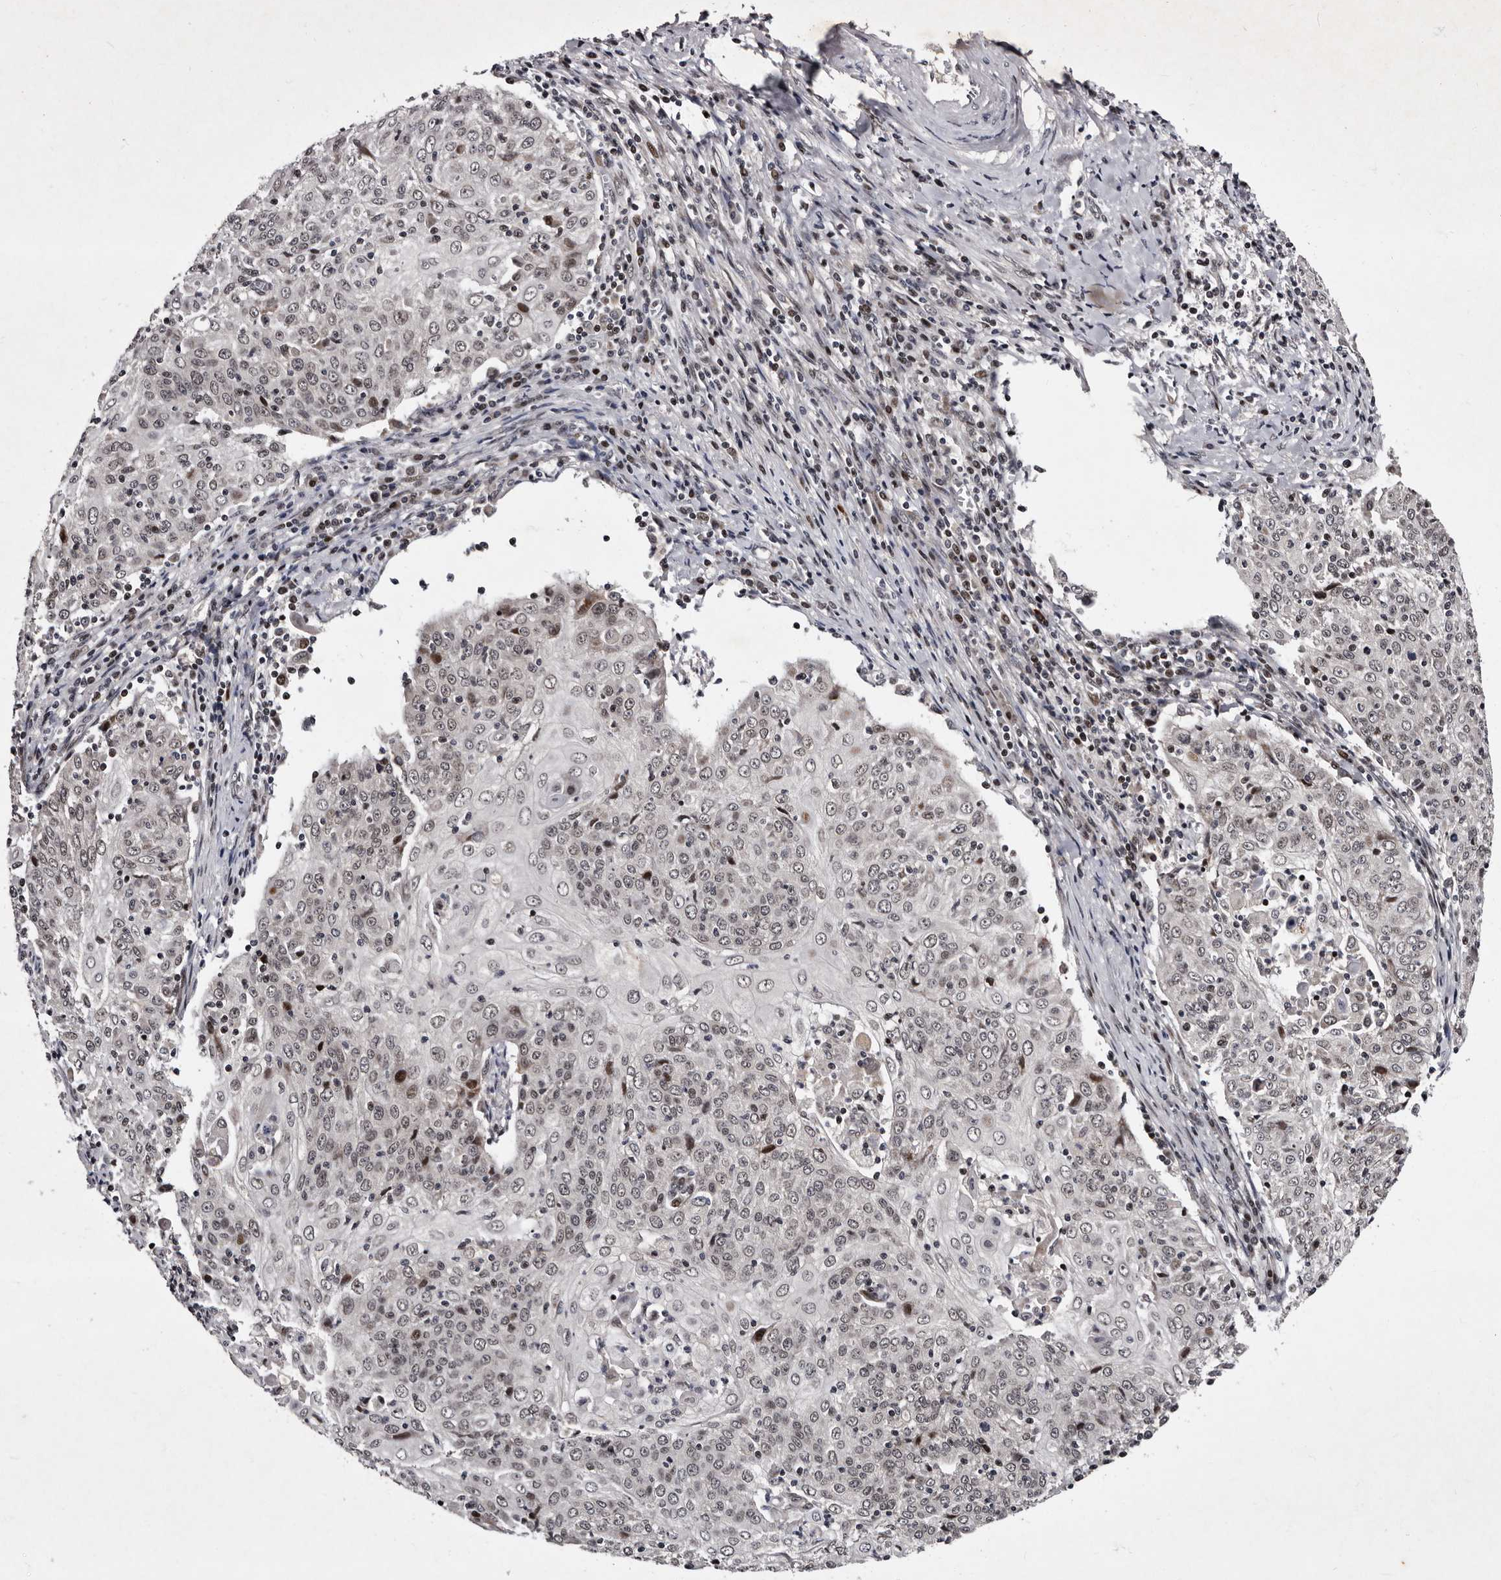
{"staining": {"intensity": "negative", "quantity": "none", "location": "none"}, "tissue": "cervical cancer", "cell_type": "Tumor cells", "image_type": "cancer", "snomed": [{"axis": "morphology", "description": "Squamous cell carcinoma, NOS"}, {"axis": "topography", "description": "Cervix"}], "caption": "Tumor cells are negative for protein expression in human cervical cancer (squamous cell carcinoma).", "gene": "TNKS", "patient": {"sex": "female", "age": 48}}